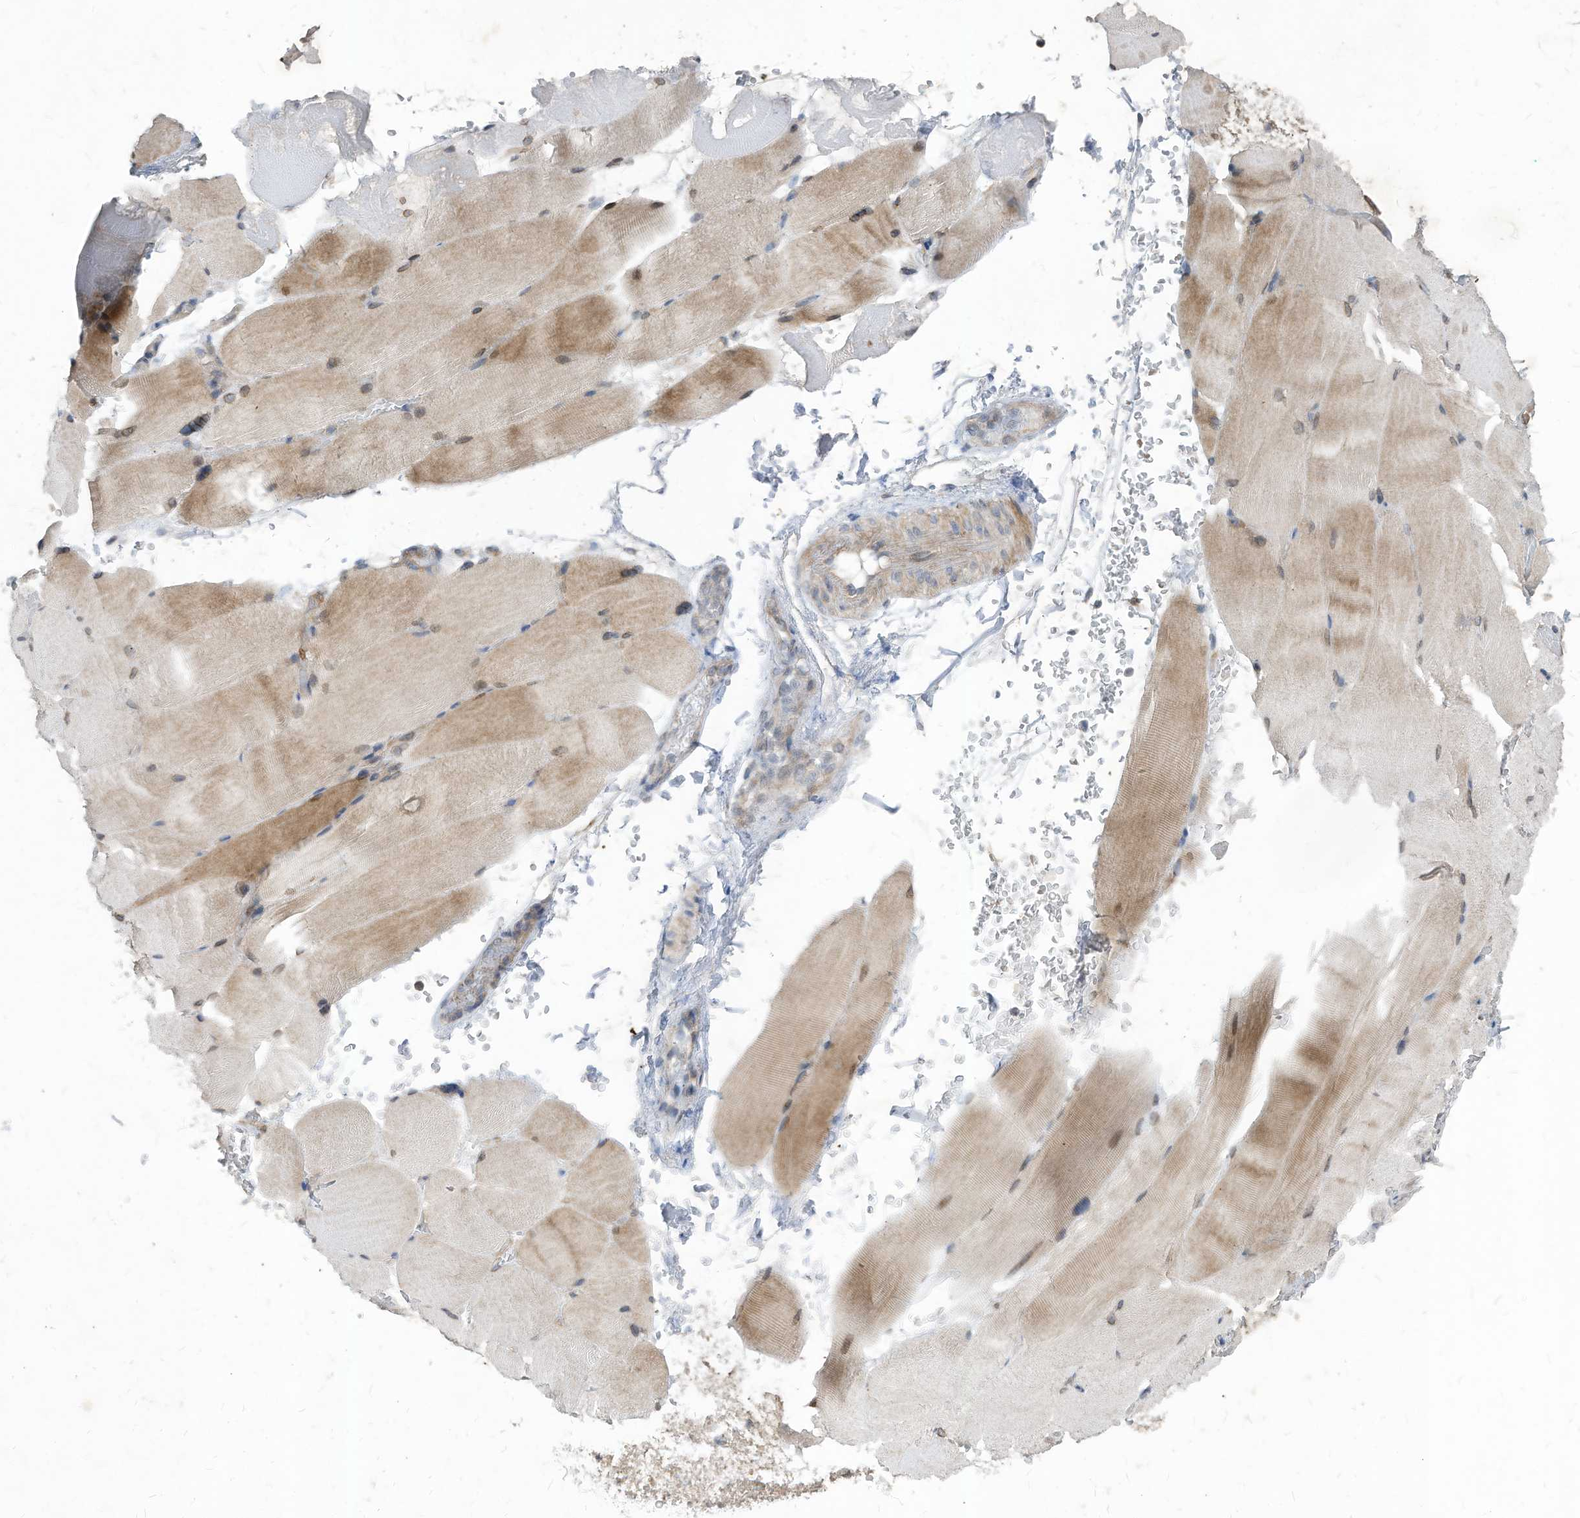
{"staining": {"intensity": "weak", "quantity": "25%-75%", "location": "cytoplasmic/membranous"}, "tissue": "skeletal muscle", "cell_type": "Myocytes", "image_type": "normal", "snomed": [{"axis": "morphology", "description": "Normal tissue, NOS"}, {"axis": "topography", "description": "Skeletal muscle"}, {"axis": "topography", "description": "Parathyroid gland"}], "caption": "Weak cytoplasmic/membranous staining for a protein is seen in approximately 25%-75% of myocytes of normal skeletal muscle using IHC.", "gene": "KPNB1", "patient": {"sex": "female", "age": 37}}